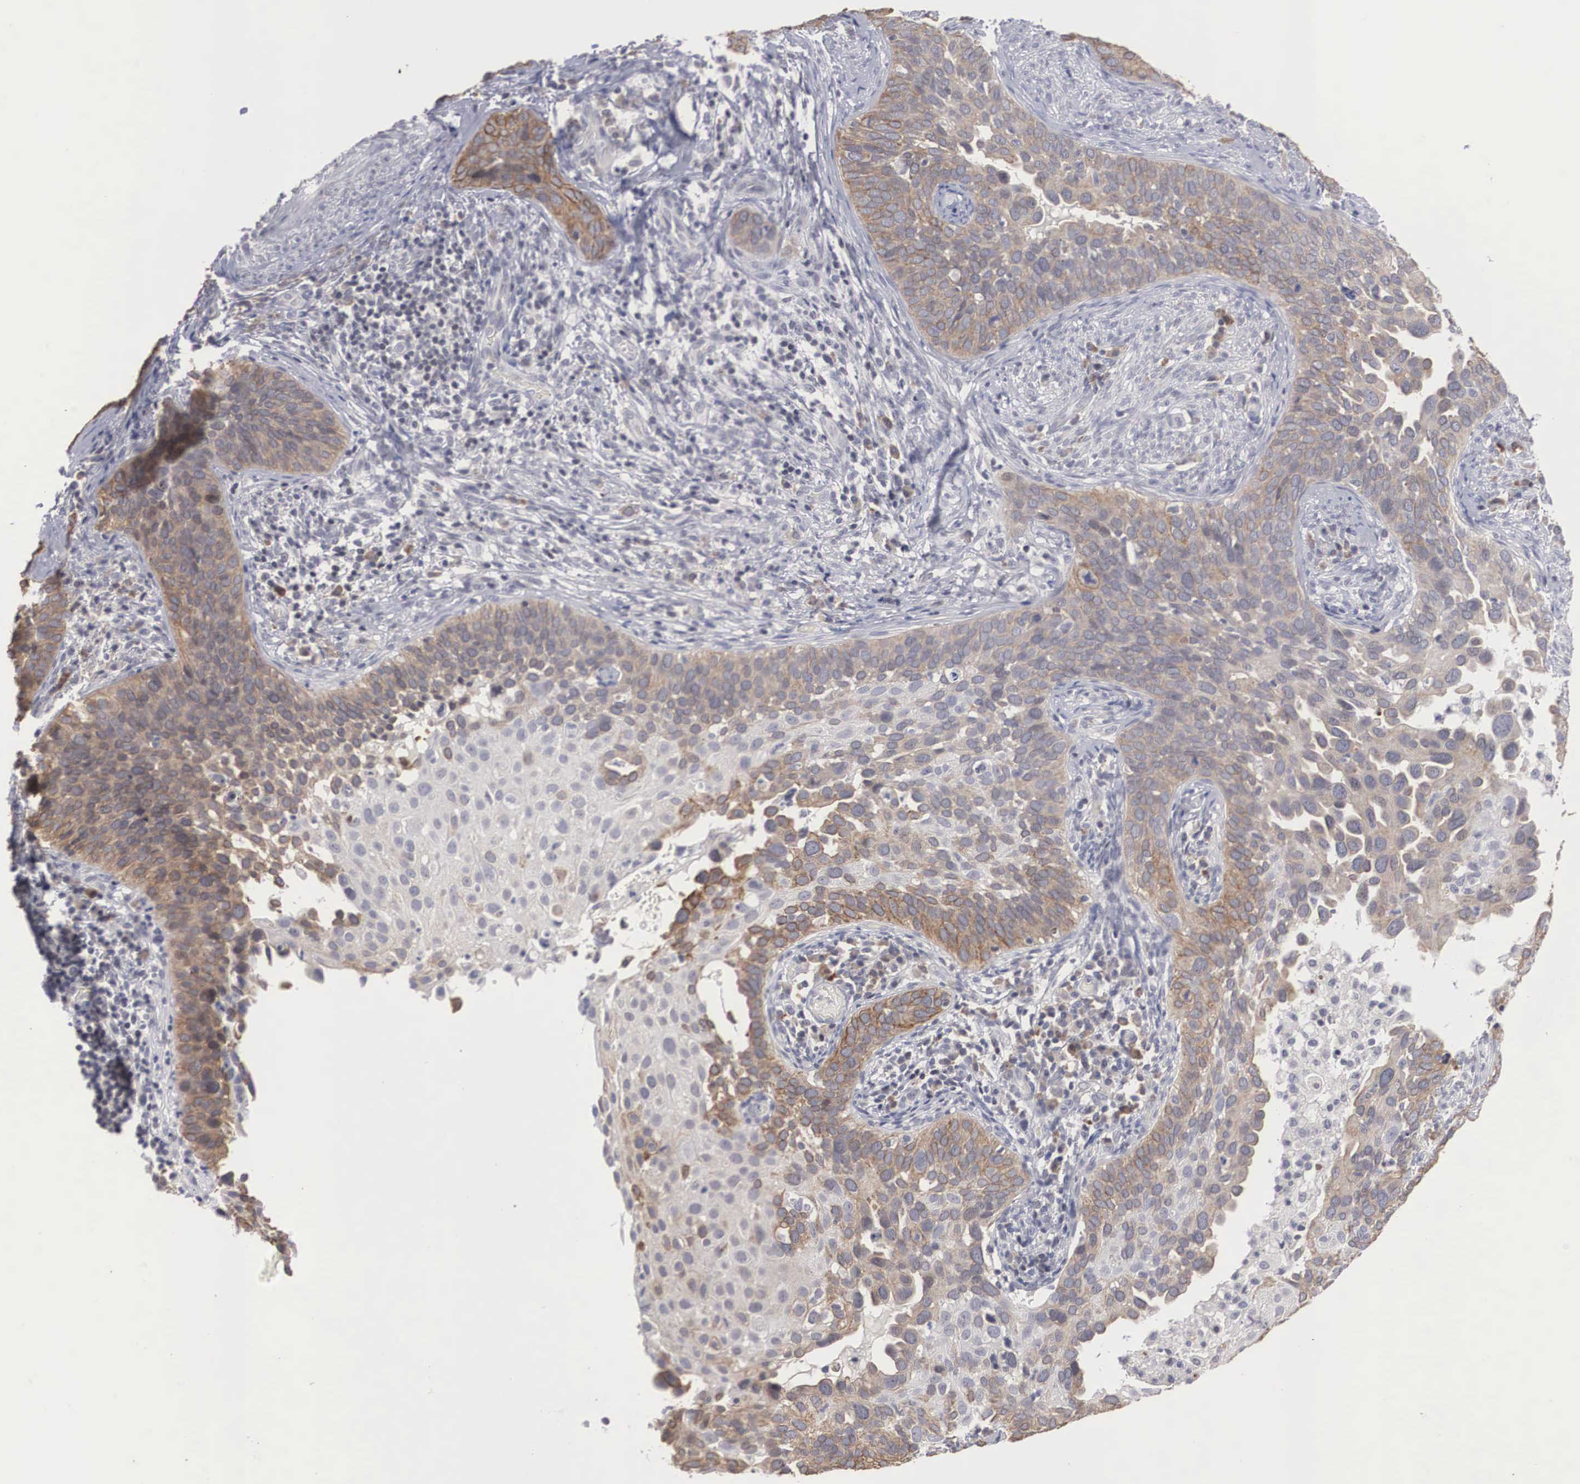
{"staining": {"intensity": "weak", "quantity": "25%-75%", "location": "cytoplasmic/membranous"}, "tissue": "cervical cancer", "cell_type": "Tumor cells", "image_type": "cancer", "snomed": [{"axis": "morphology", "description": "Squamous cell carcinoma, NOS"}, {"axis": "topography", "description": "Cervix"}], "caption": "Immunohistochemistry image of neoplastic tissue: human squamous cell carcinoma (cervical) stained using IHC demonstrates low levels of weak protein expression localized specifically in the cytoplasmic/membranous of tumor cells, appearing as a cytoplasmic/membranous brown color.", "gene": "WDR89", "patient": {"sex": "female", "age": 31}}